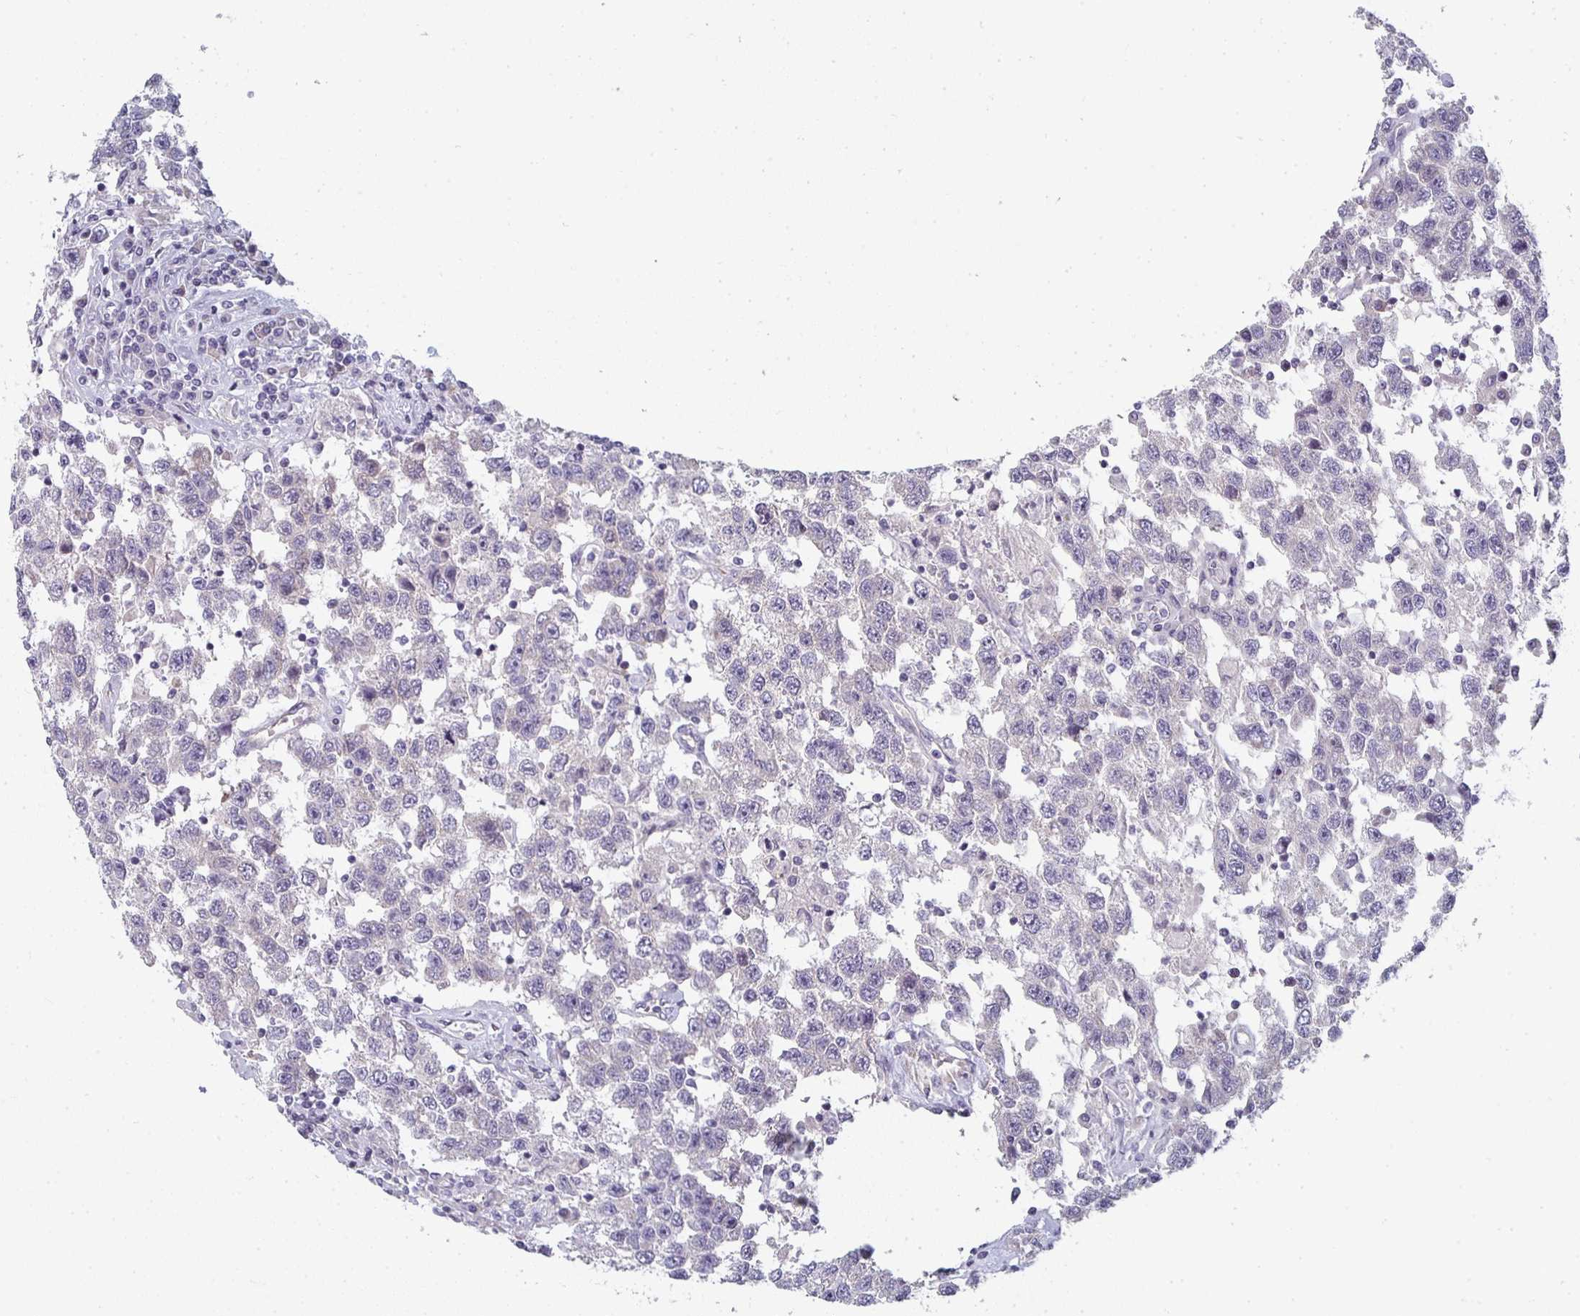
{"staining": {"intensity": "negative", "quantity": "none", "location": "none"}, "tissue": "testis cancer", "cell_type": "Tumor cells", "image_type": "cancer", "snomed": [{"axis": "morphology", "description": "Seminoma, NOS"}, {"axis": "topography", "description": "Testis"}], "caption": "The immunohistochemistry (IHC) micrograph has no significant staining in tumor cells of testis seminoma tissue. (DAB IHC, high magnification).", "gene": "CTHRC1", "patient": {"sex": "male", "age": 41}}